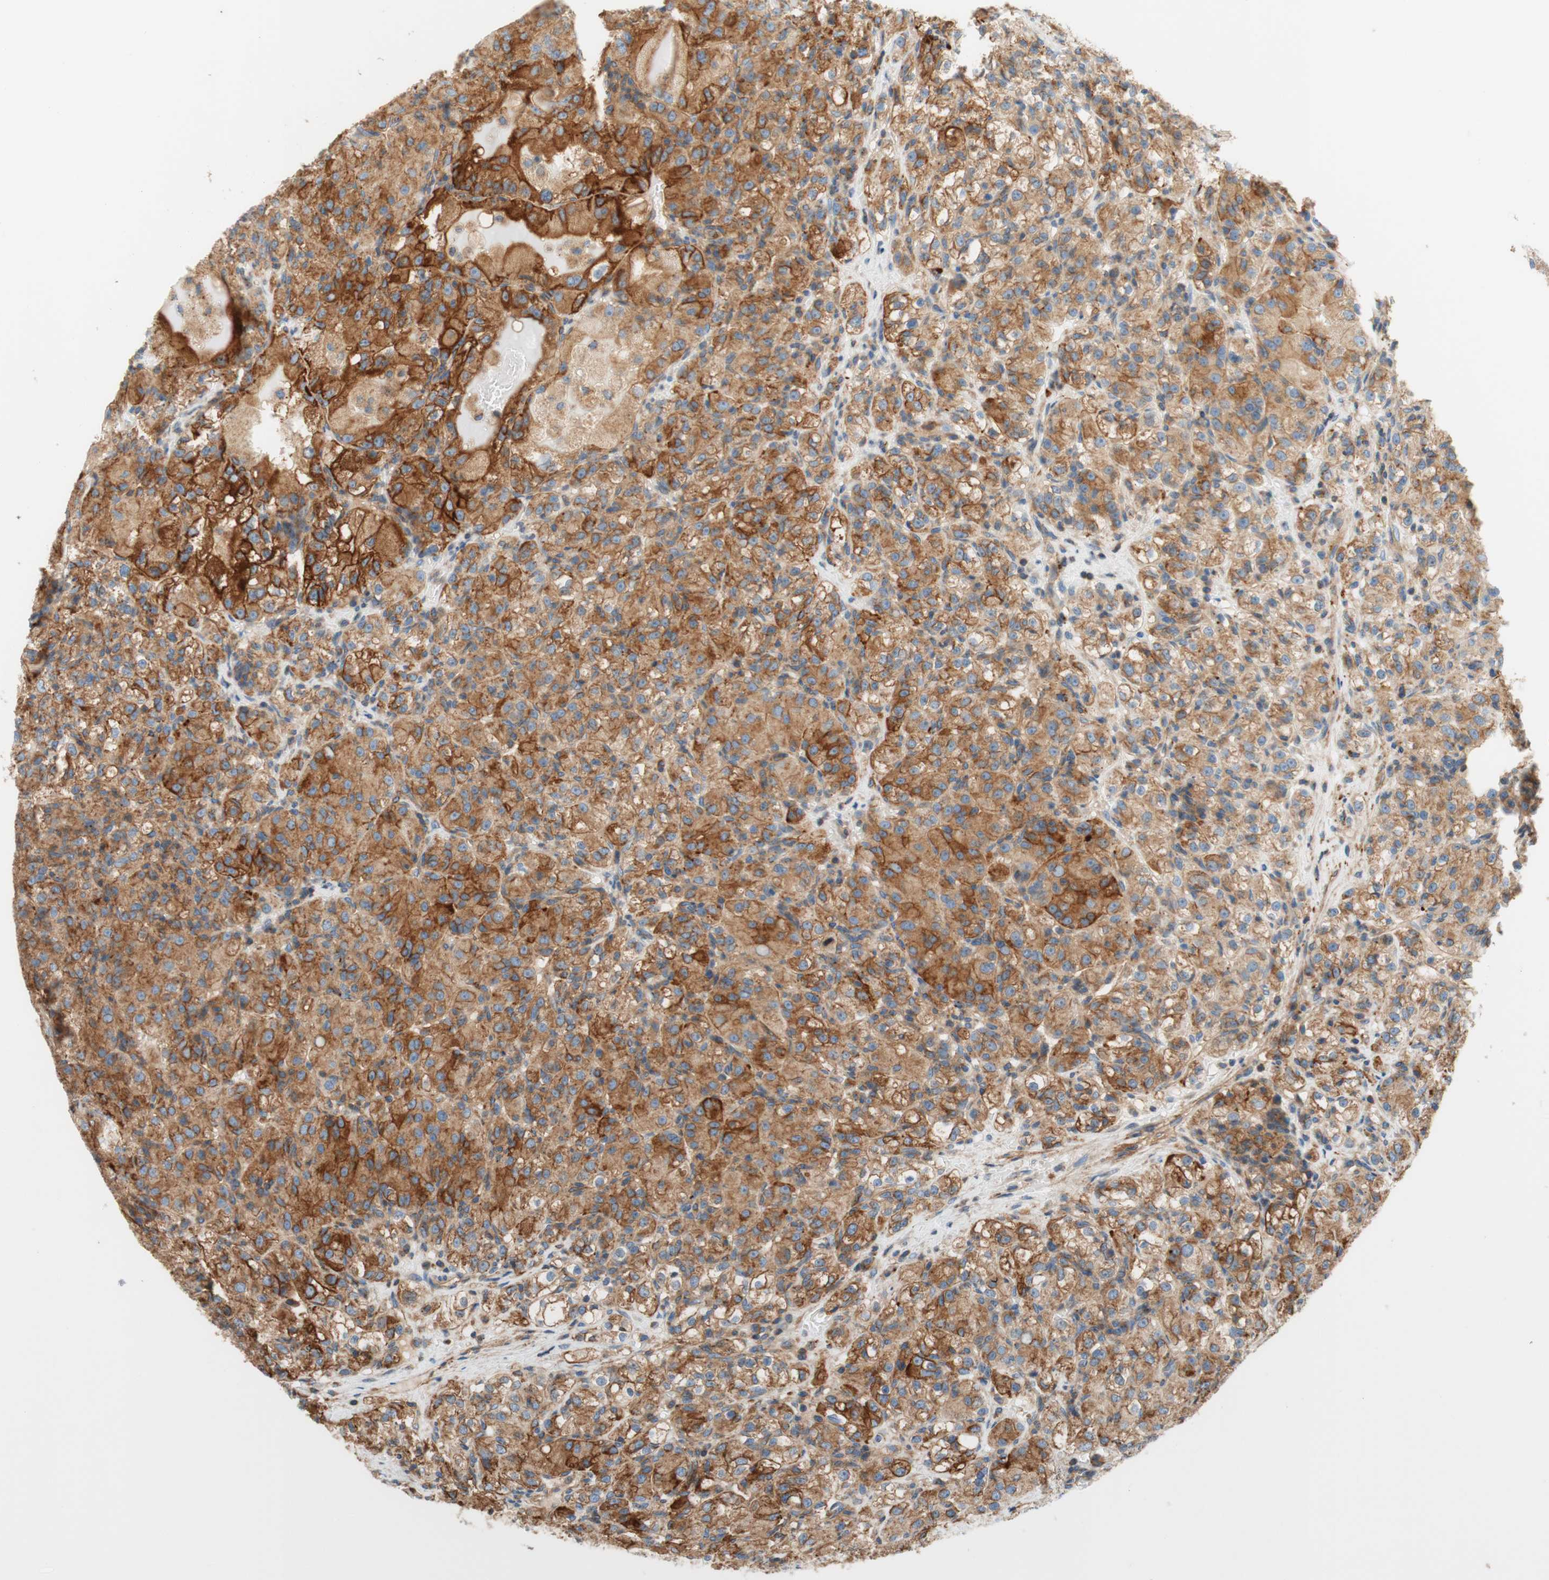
{"staining": {"intensity": "strong", "quantity": ">75%", "location": "cytoplasmic/membranous"}, "tissue": "renal cancer", "cell_type": "Tumor cells", "image_type": "cancer", "snomed": [{"axis": "morphology", "description": "Adenocarcinoma, NOS"}, {"axis": "topography", "description": "Kidney"}], "caption": "Tumor cells exhibit strong cytoplasmic/membranous expression in approximately >75% of cells in renal cancer.", "gene": "VPS26A", "patient": {"sex": "male", "age": 61}}